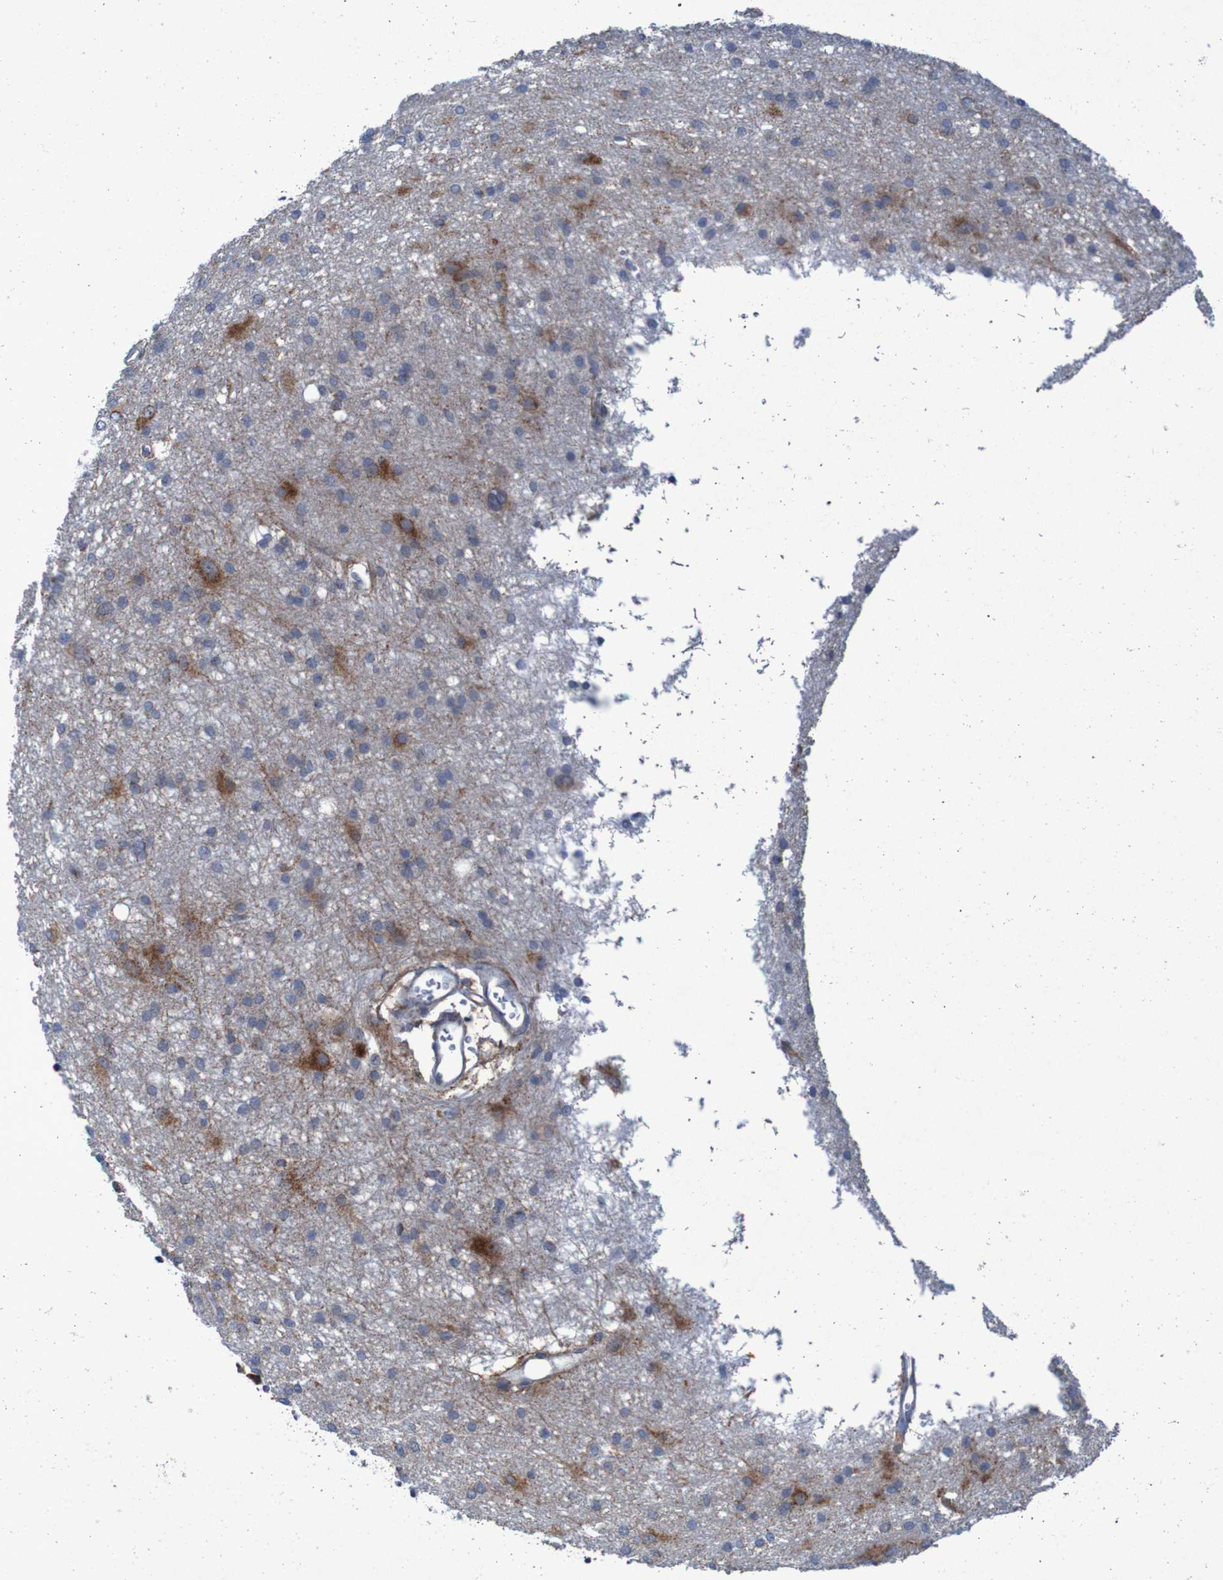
{"staining": {"intensity": "moderate", "quantity": "25%-75%", "location": "cytoplasmic/membranous"}, "tissue": "glioma", "cell_type": "Tumor cells", "image_type": "cancer", "snomed": [{"axis": "morphology", "description": "Glioma, malignant, High grade"}, {"axis": "topography", "description": "Brain"}], "caption": "Immunohistochemistry (DAB) staining of human malignant high-grade glioma shows moderate cytoplasmic/membranous protein staining in about 25%-75% of tumor cells.", "gene": "CCDC51", "patient": {"sex": "female", "age": 59}}